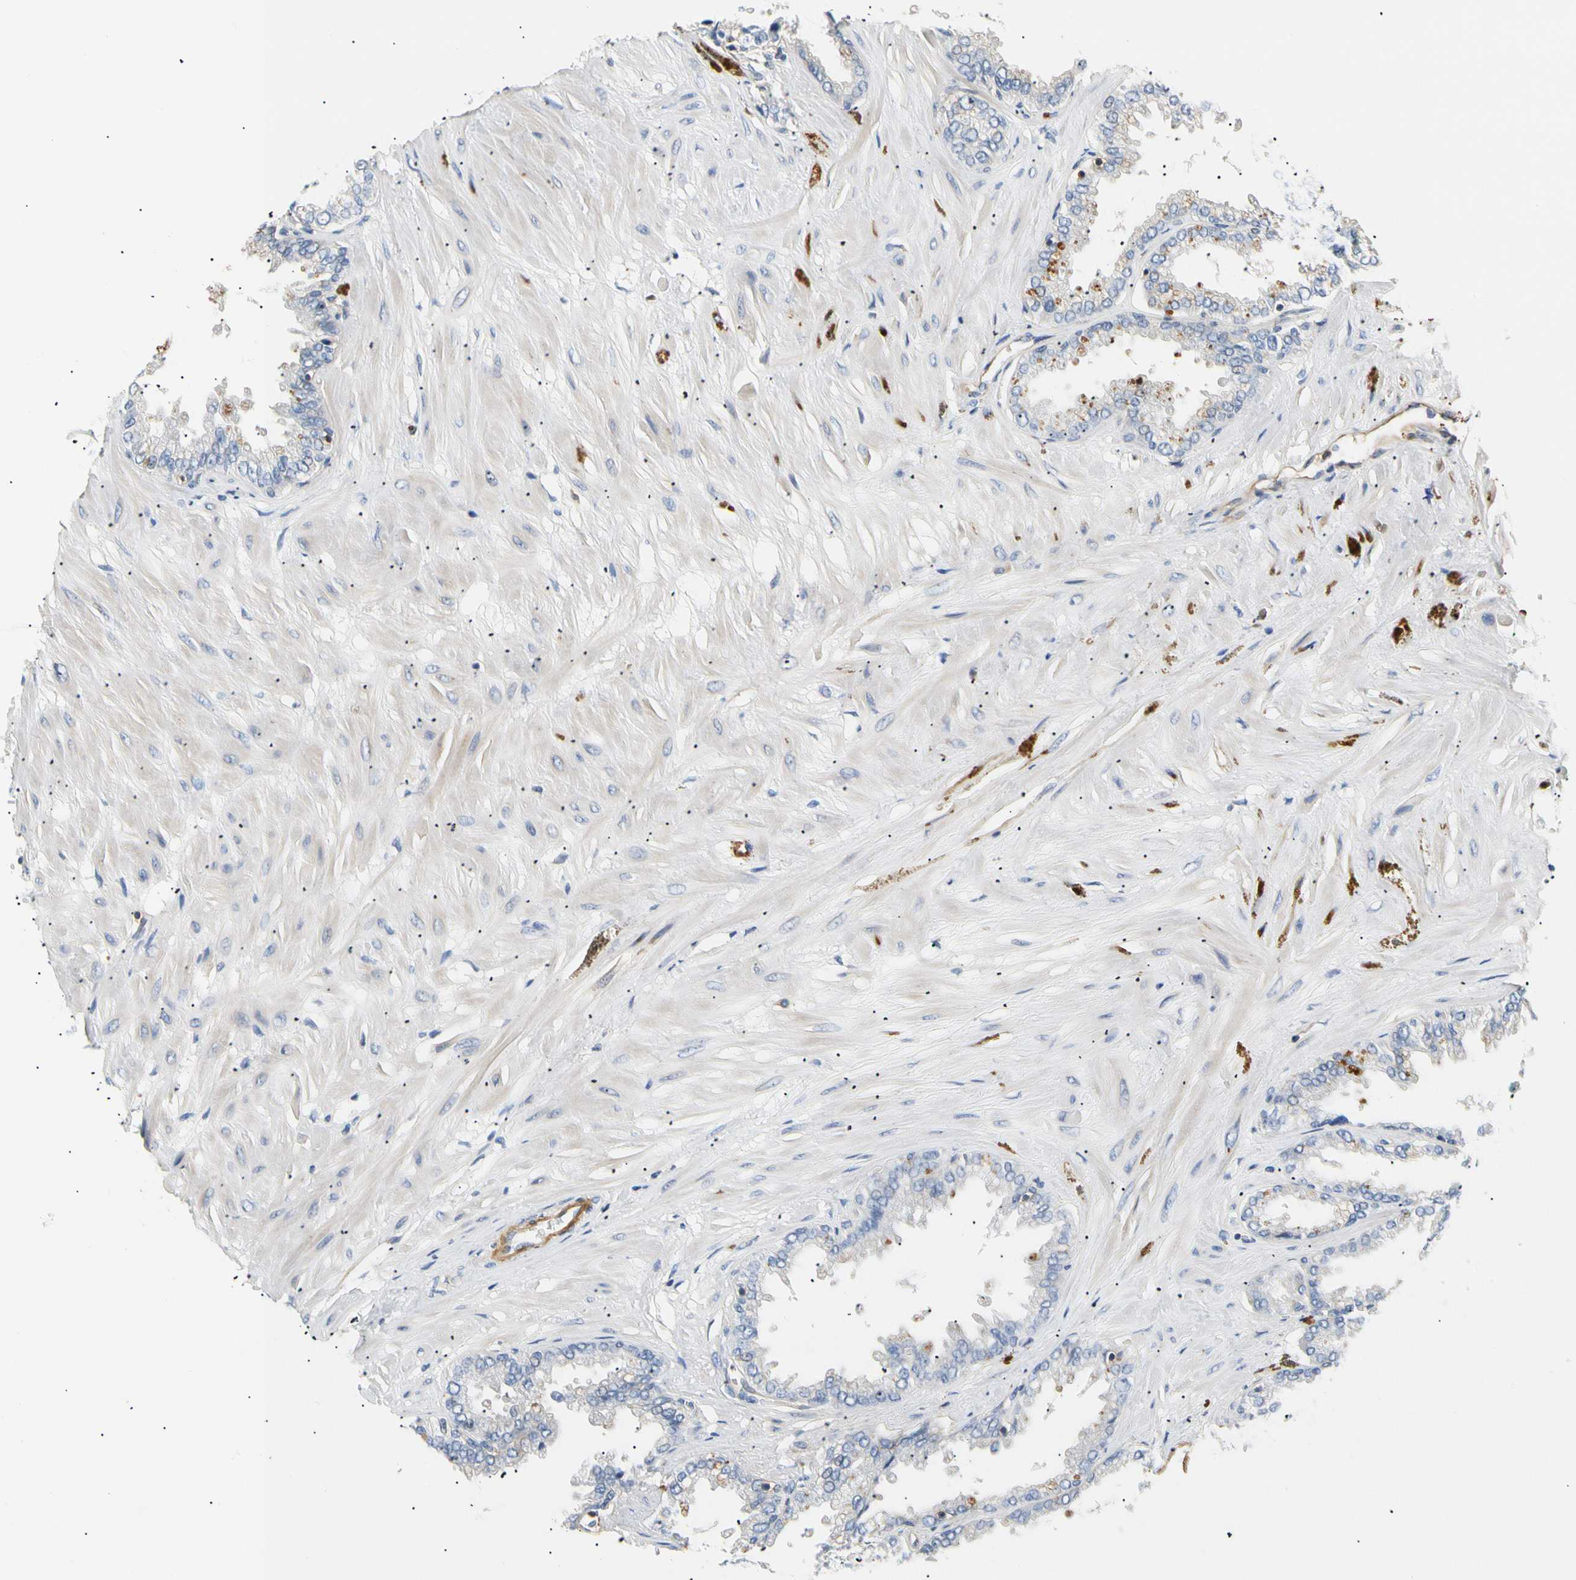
{"staining": {"intensity": "negative", "quantity": "none", "location": "none"}, "tissue": "seminal vesicle", "cell_type": "Glandular cells", "image_type": "normal", "snomed": [{"axis": "morphology", "description": "Normal tissue, NOS"}, {"axis": "topography", "description": "Seminal veicle"}], "caption": "This photomicrograph is of normal seminal vesicle stained with immunohistochemistry (IHC) to label a protein in brown with the nuclei are counter-stained blue. There is no staining in glandular cells.", "gene": "TNFRSF18", "patient": {"sex": "male", "age": 46}}